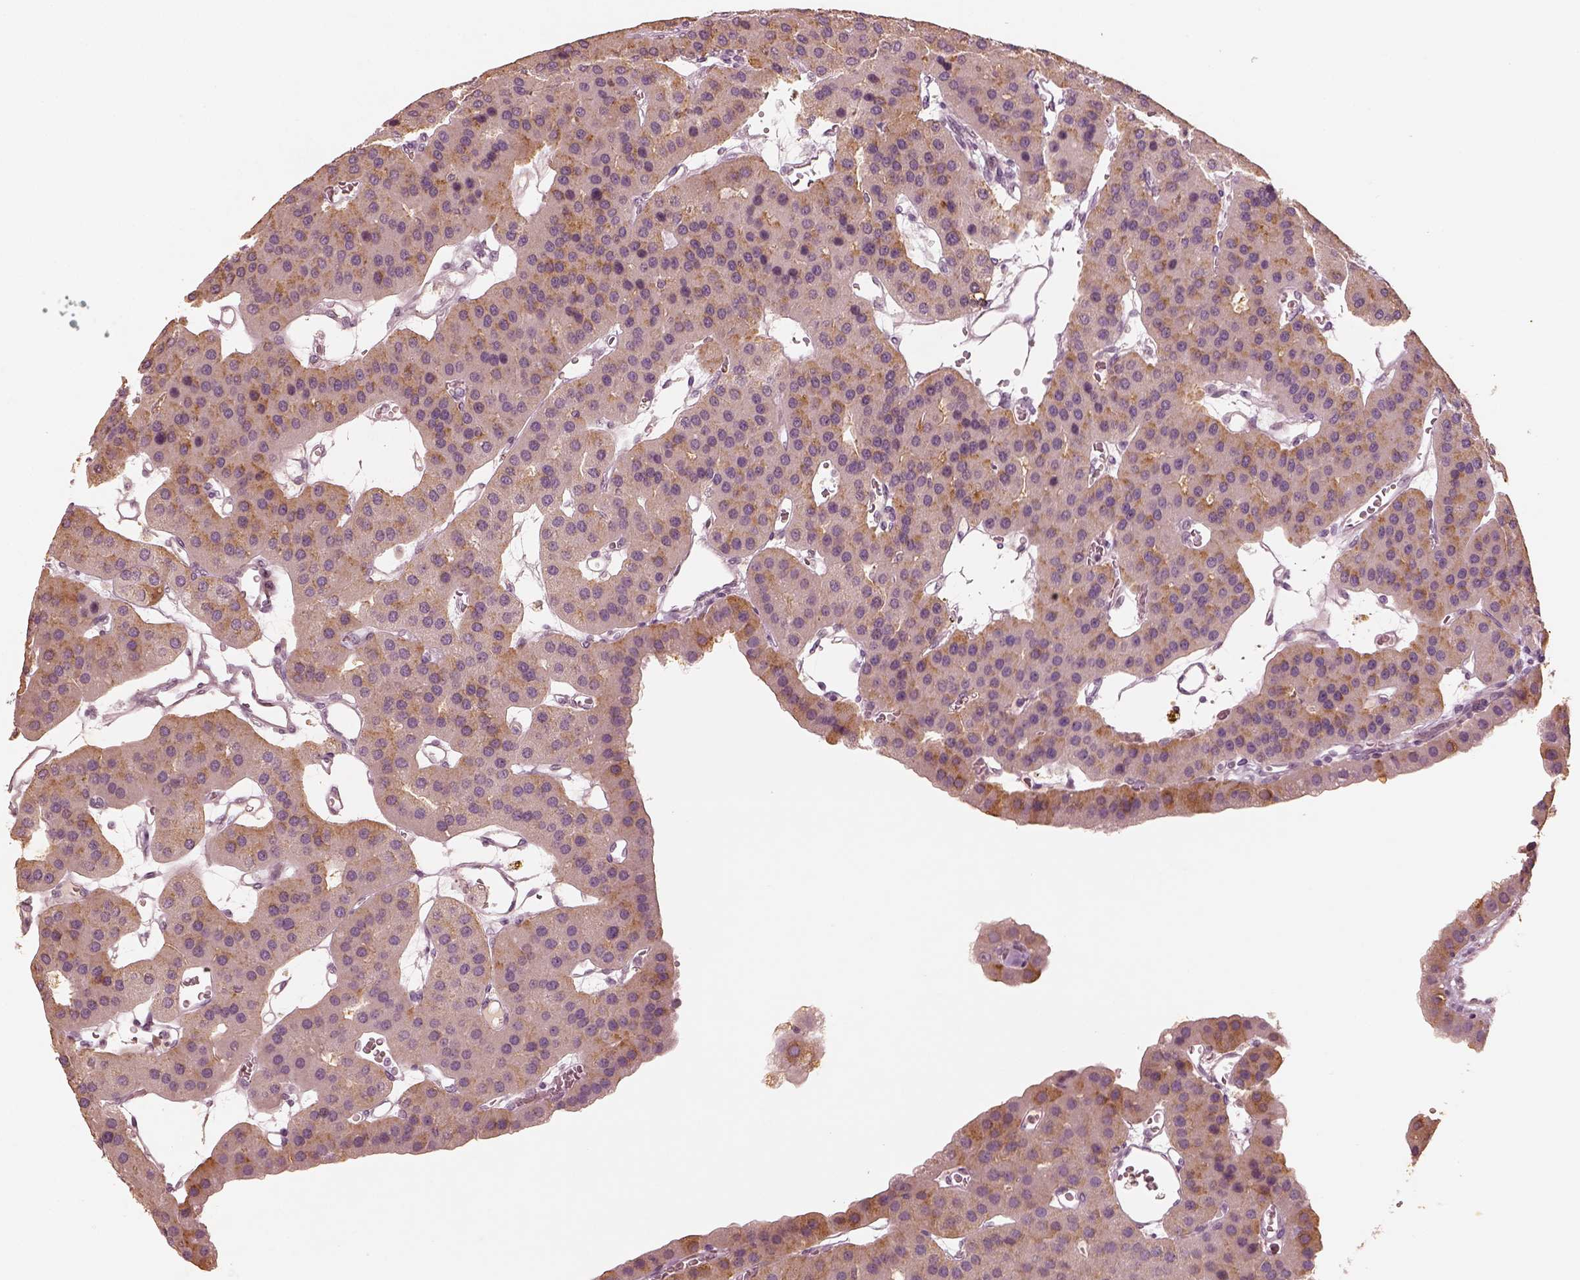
{"staining": {"intensity": "moderate", "quantity": "25%-75%", "location": "cytoplasmic/membranous"}, "tissue": "parathyroid gland", "cell_type": "Glandular cells", "image_type": "normal", "snomed": [{"axis": "morphology", "description": "Normal tissue, NOS"}, {"axis": "morphology", "description": "Adenoma, NOS"}, {"axis": "topography", "description": "Parathyroid gland"}], "caption": "Immunohistochemistry (IHC) of normal human parathyroid gland shows medium levels of moderate cytoplasmic/membranous expression in approximately 25%-75% of glandular cells. The staining is performed using DAB (3,3'-diaminobenzidine) brown chromogen to label protein expression. The nuclei are counter-stained blue using hematoxylin.", "gene": "MADCAM1", "patient": {"sex": "female", "age": 86}}